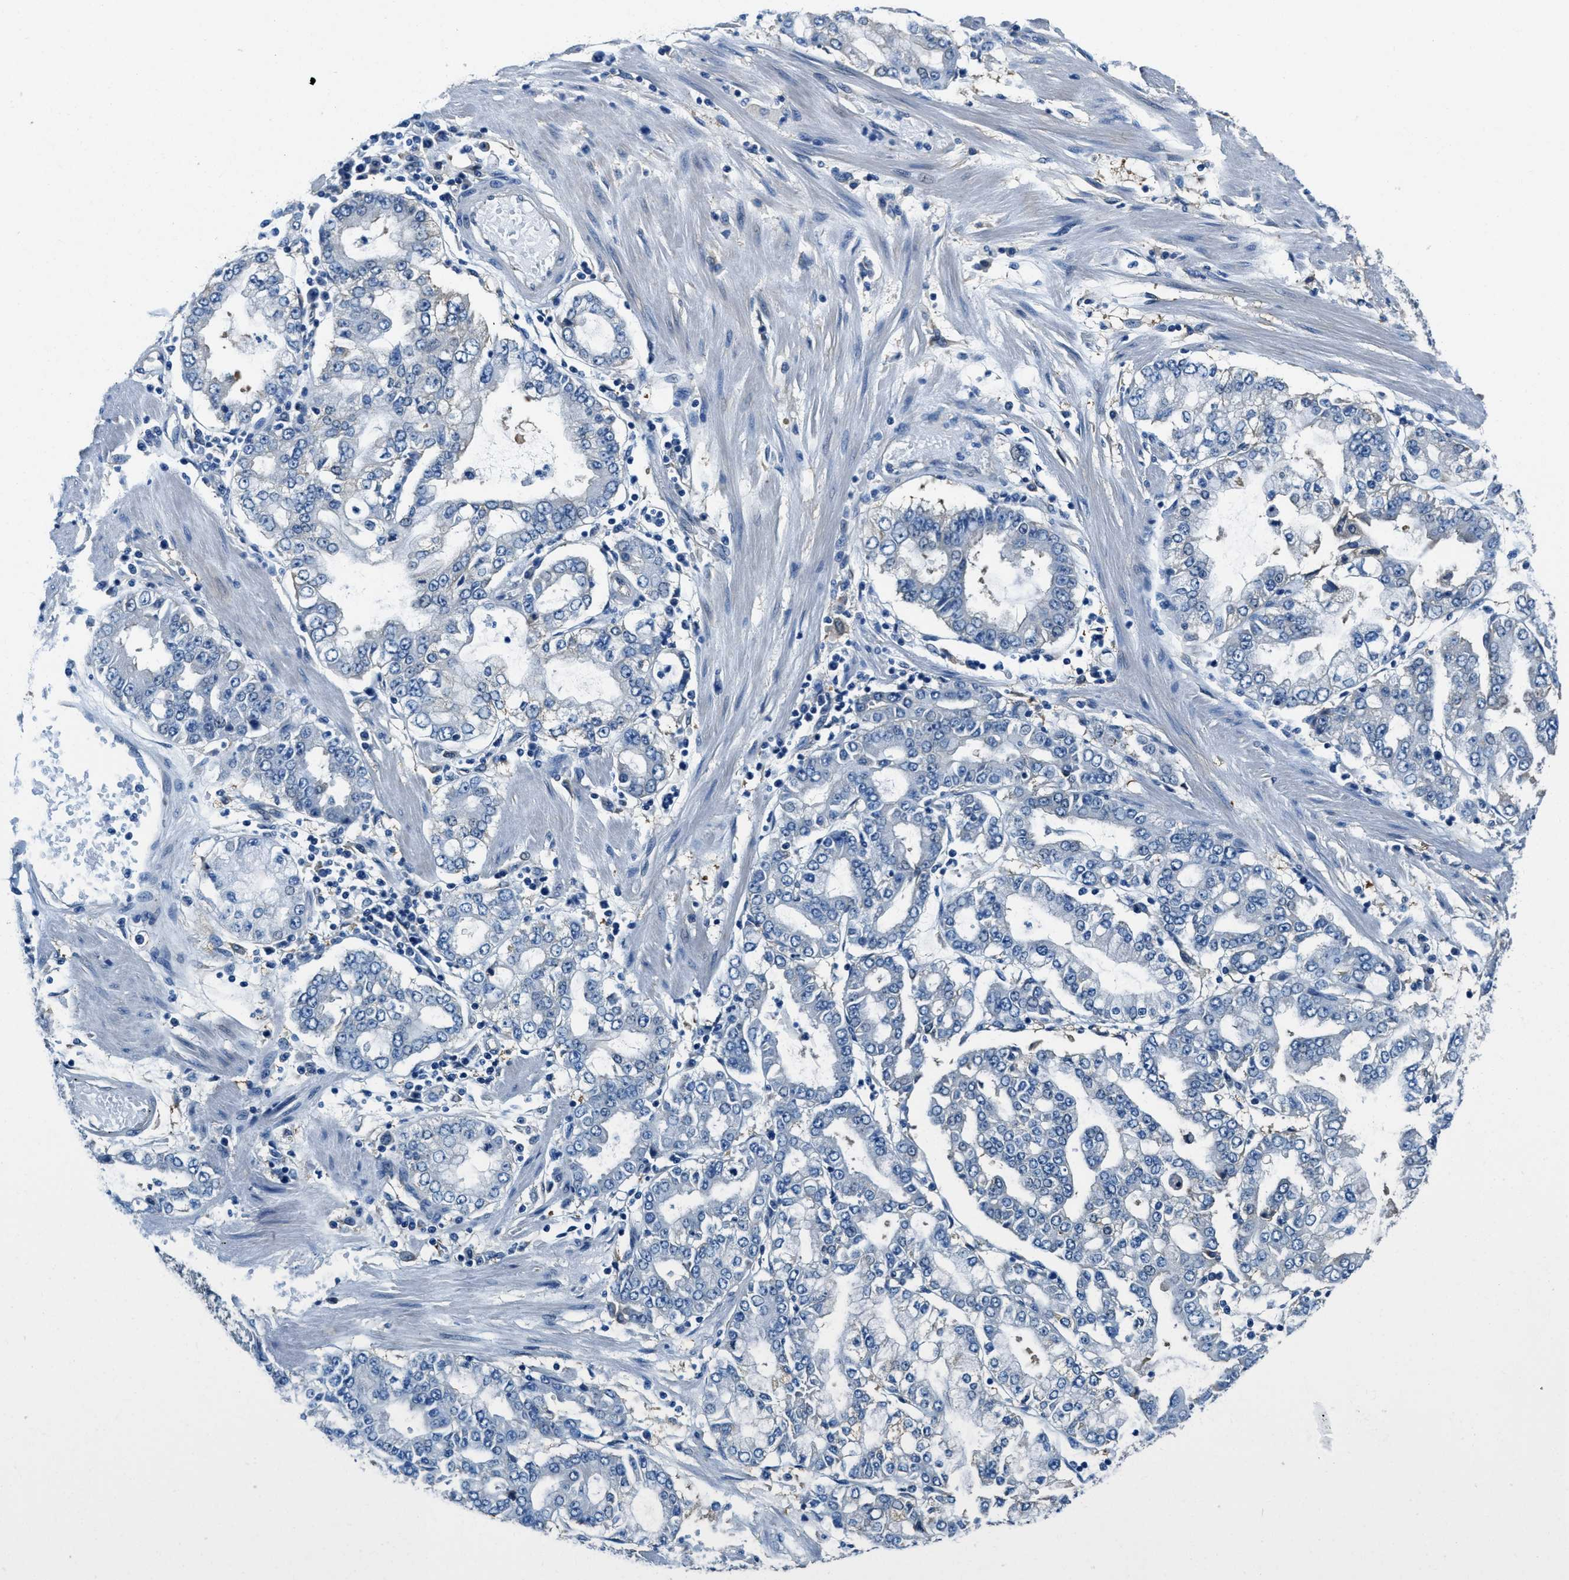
{"staining": {"intensity": "negative", "quantity": "none", "location": "none"}, "tissue": "stomach cancer", "cell_type": "Tumor cells", "image_type": "cancer", "snomed": [{"axis": "morphology", "description": "Adenocarcinoma, NOS"}, {"axis": "topography", "description": "Stomach"}], "caption": "Stomach adenocarcinoma stained for a protein using immunohistochemistry shows no staining tumor cells.", "gene": "TWF1", "patient": {"sex": "male", "age": 76}}